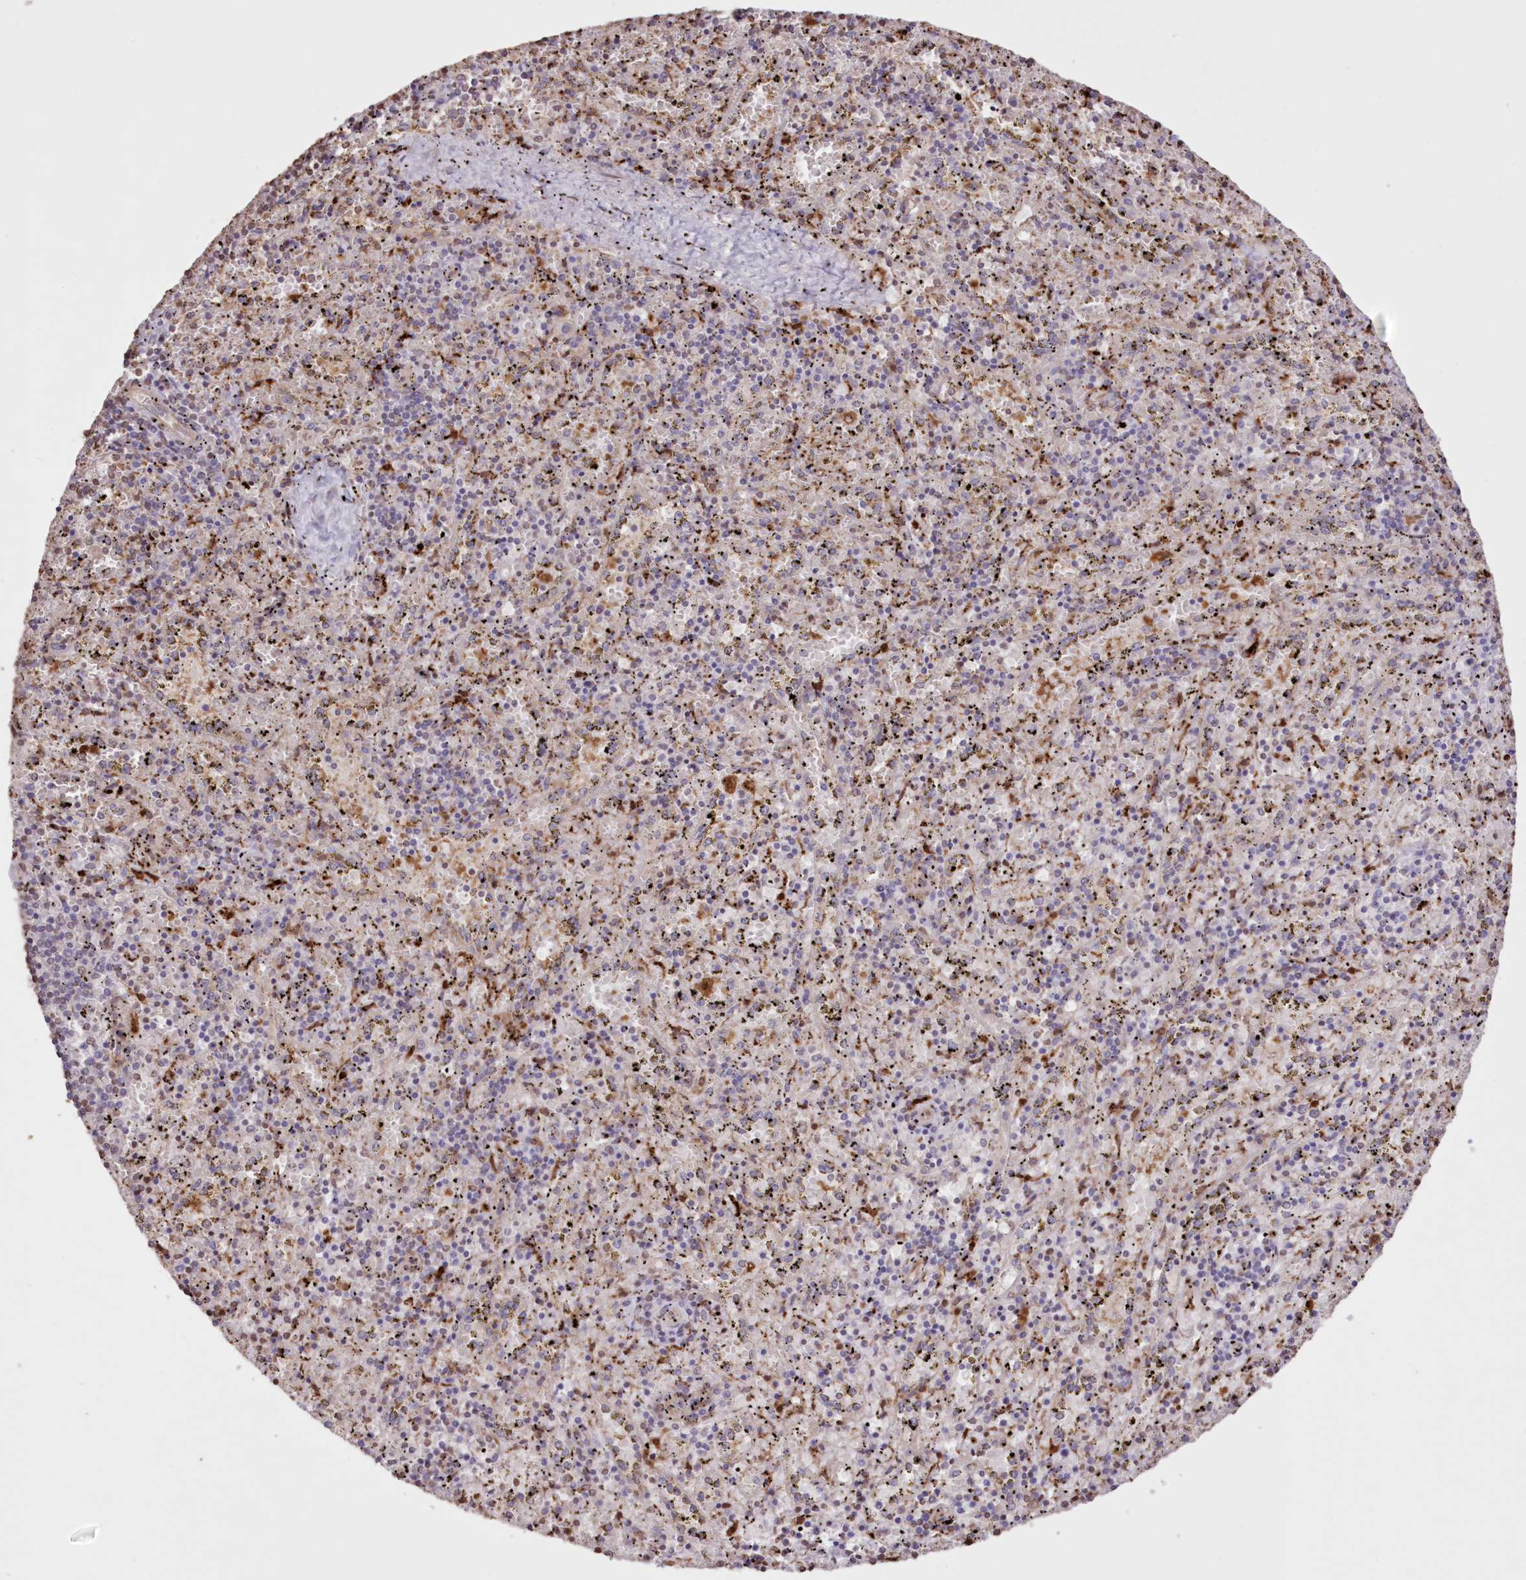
{"staining": {"intensity": "moderate", "quantity": "<25%", "location": "cytoplasmic/membranous"}, "tissue": "spleen", "cell_type": "Cells in red pulp", "image_type": "normal", "snomed": [{"axis": "morphology", "description": "Normal tissue, NOS"}, {"axis": "topography", "description": "Spleen"}], "caption": "Cells in red pulp show low levels of moderate cytoplasmic/membranous positivity in about <25% of cells in unremarkable human spleen.", "gene": "FCHO2", "patient": {"sex": "male", "age": 11}}